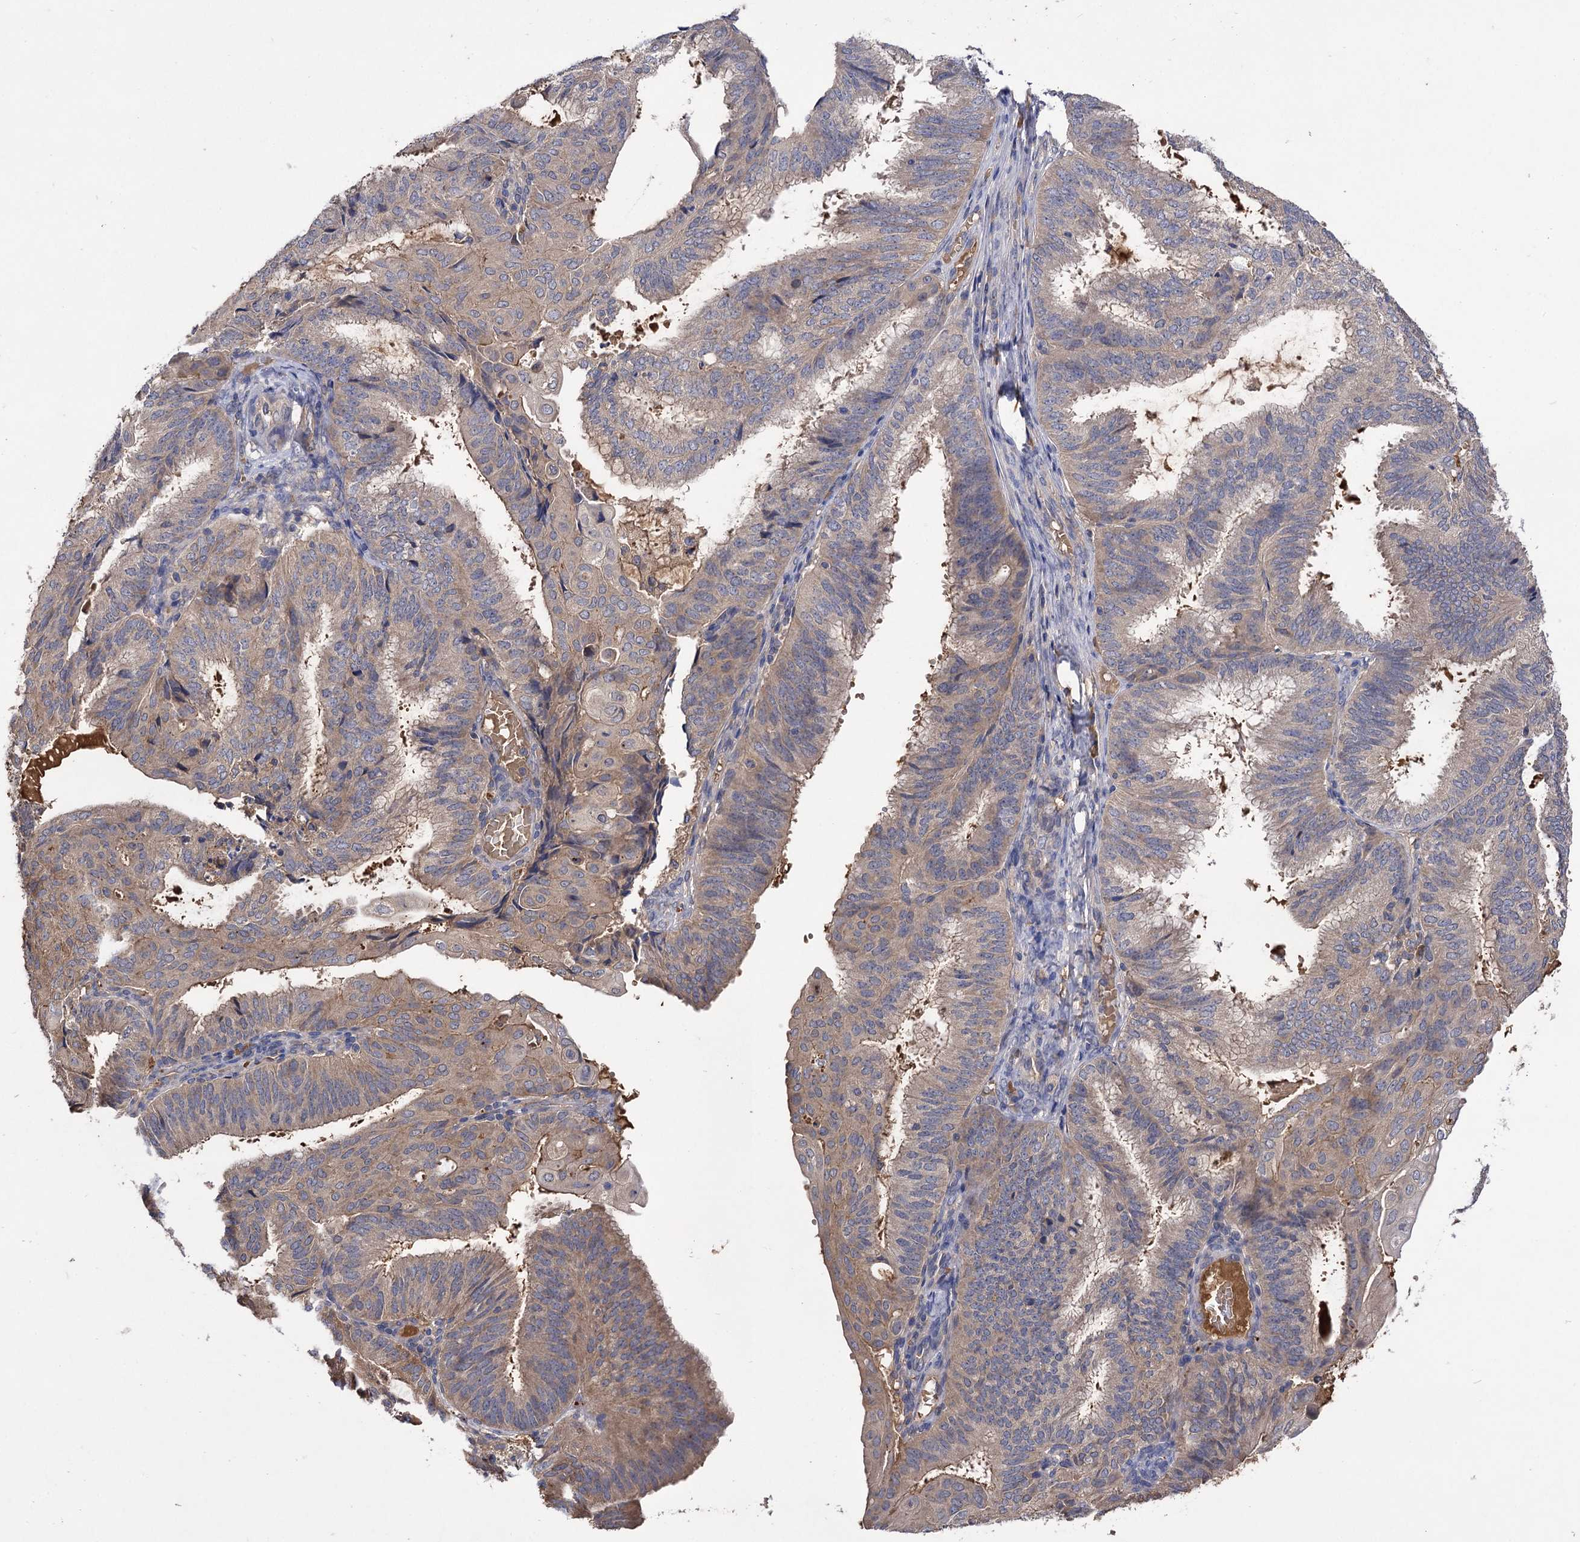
{"staining": {"intensity": "weak", "quantity": "25%-75%", "location": "cytoplasmic/membranous"}, "tissue": "endometrial cancer", "cell_type": "Tumor cells", "image_type": "cancer", "snomed": [{"axis": "morphology", "description": "Adenocarcinoma, NOS"}, {"axis": "topography", "description": "Endometrium"}], "caption": "A micrograph of human endometrial cancer (adenocarcinoma) stained for a protein exhibits weak cytoplasmic/membranous brown staining in tumor cells.", "gene": "USP50", "patient": {"sex": "female", "age": 49}}